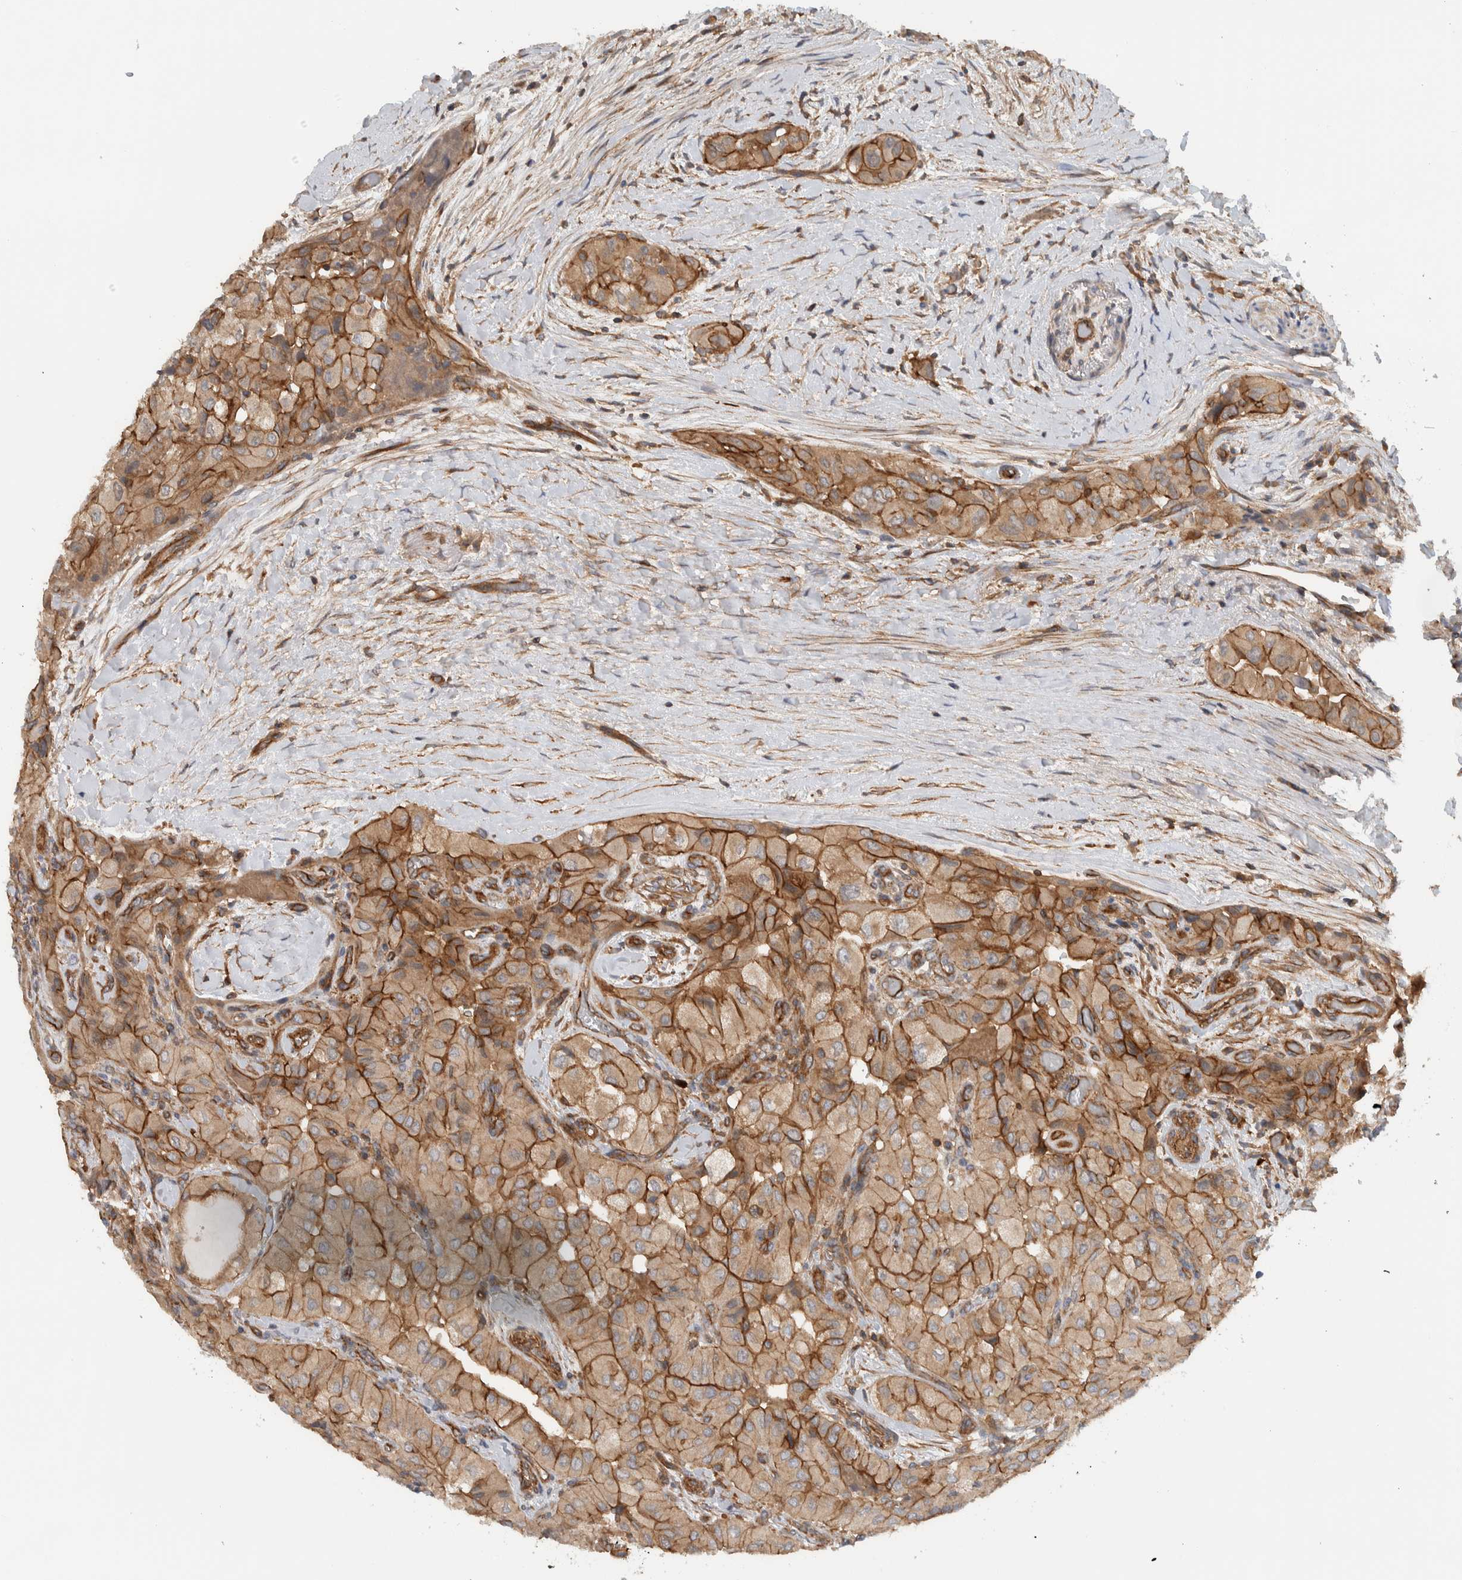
{"staining": {"intensity": "moderate", "quantity": ">75%", "location": "cytoplasmic/membranous"}, "tissue": "thyroid cancer", "cell_type": "Tumor cells", "image_type": "cancer", "snomed": [{"axis": "morphology", "description": "Papillary adenocarcinoma, NOS"}, {"axis": "topography", "description": "Thyroid gland"}], "caption": "Protein staining reveals moderate cytoplasmic/membranous expression in about >75% of tumor cells in thyroid cancer (papillary adenocarcinoma).", "gene": "MPRIP", "patient": {"sex": "female", "age": 59}}